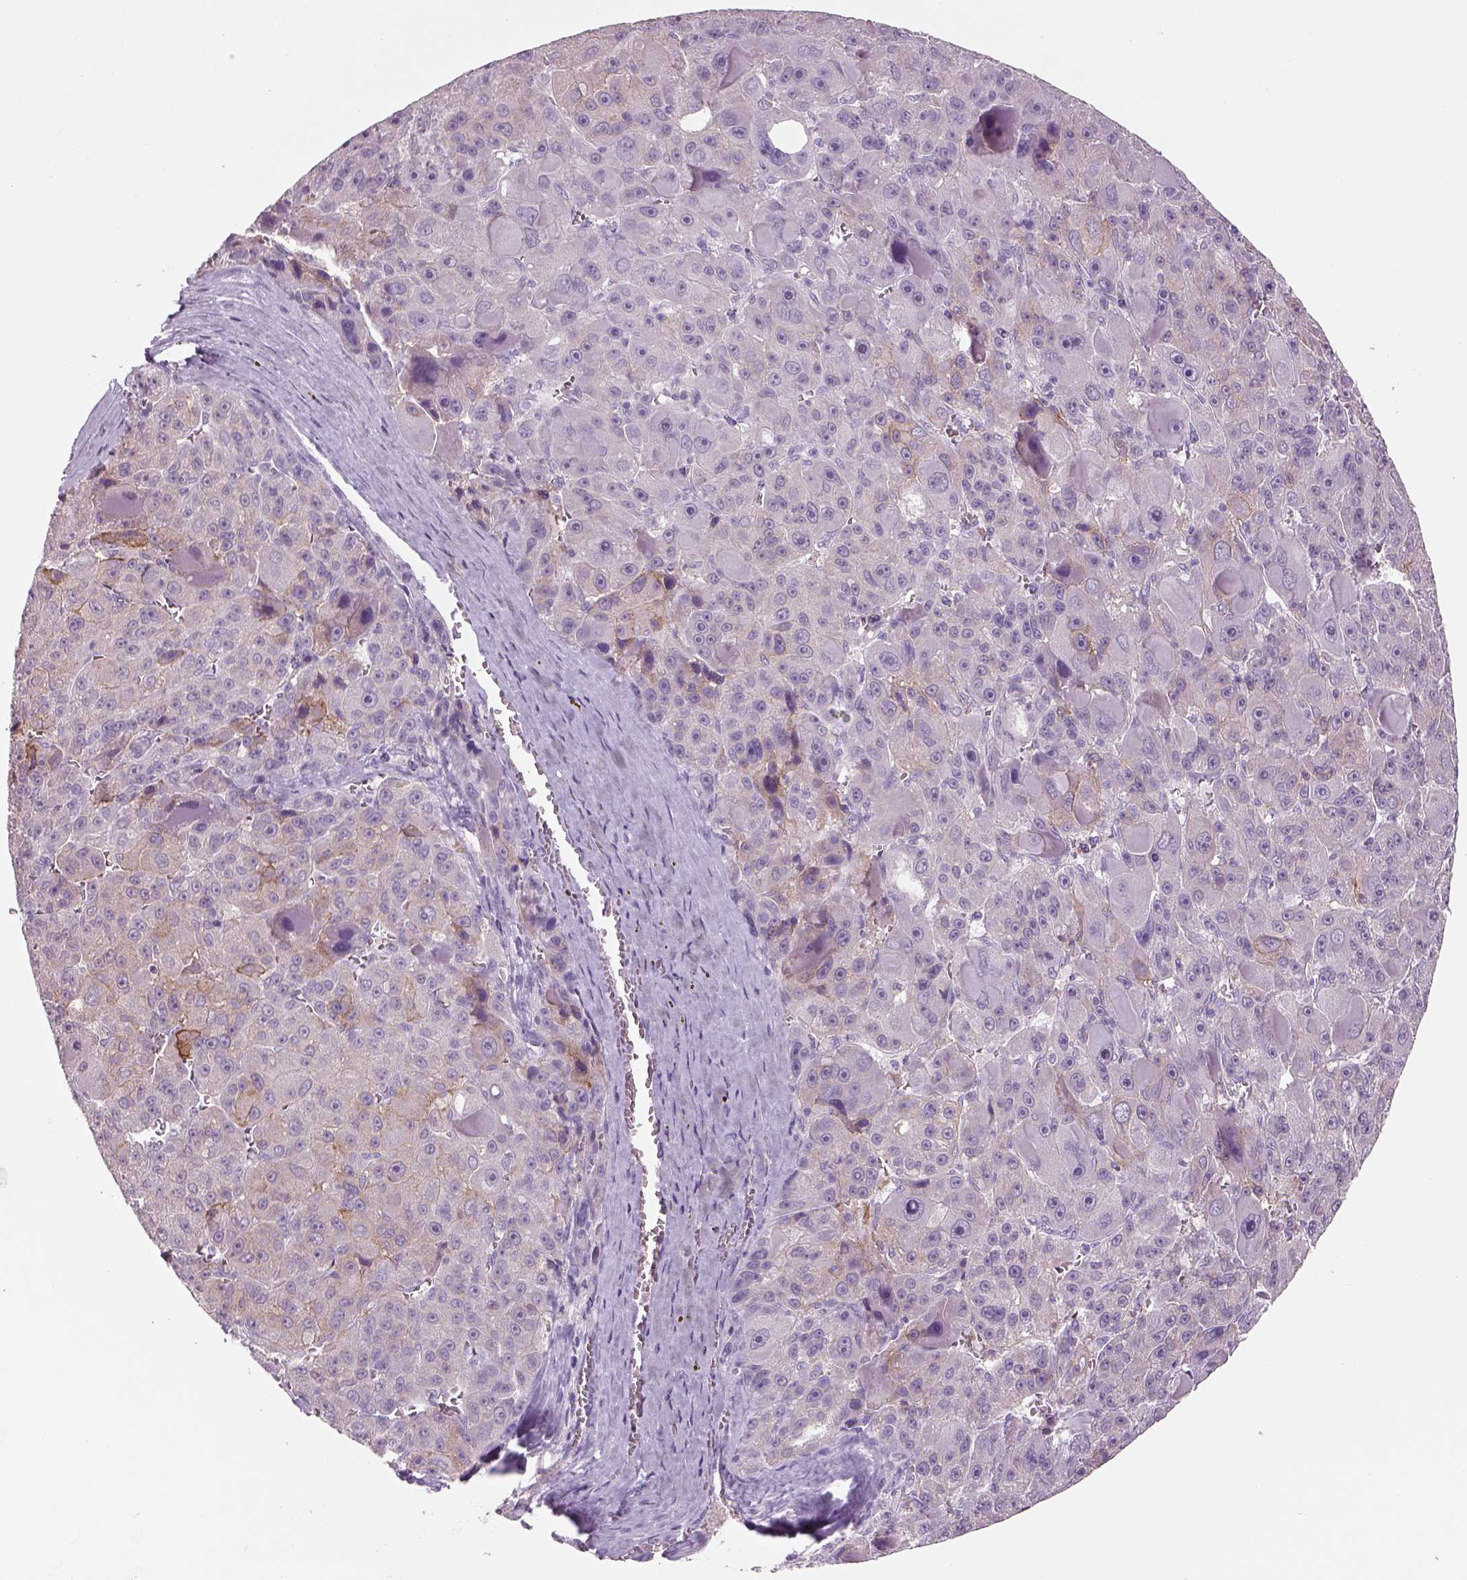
{"staining": {"intensity": "weak", "quantity": "<25%", "location": "cytoplasmic/membranous"}, "tissue": "liver cancer", "cell_type": "Tumor cells", "image_type": "cancer", "snomed": [{"axis": "morphology", "description": "Carcinoma, Hepatocellular, NOS"}, {"axis": "topography", "description": "Liver"}], "caption": "High magnification brightfield microscopy of liver cancer stained with DAB (3,3'-diaminobenzidine) (brown) and counterstained with hematoxylin (blue): tumor cells show no significant expression. (DAB (3,3'-diaminobenzidine) immunohistochemistry (IHC) visualized using brightfield microscopy, high magnification).", "gene": "SLC6A2", "patient": {"sex": "male", "age": 76}}